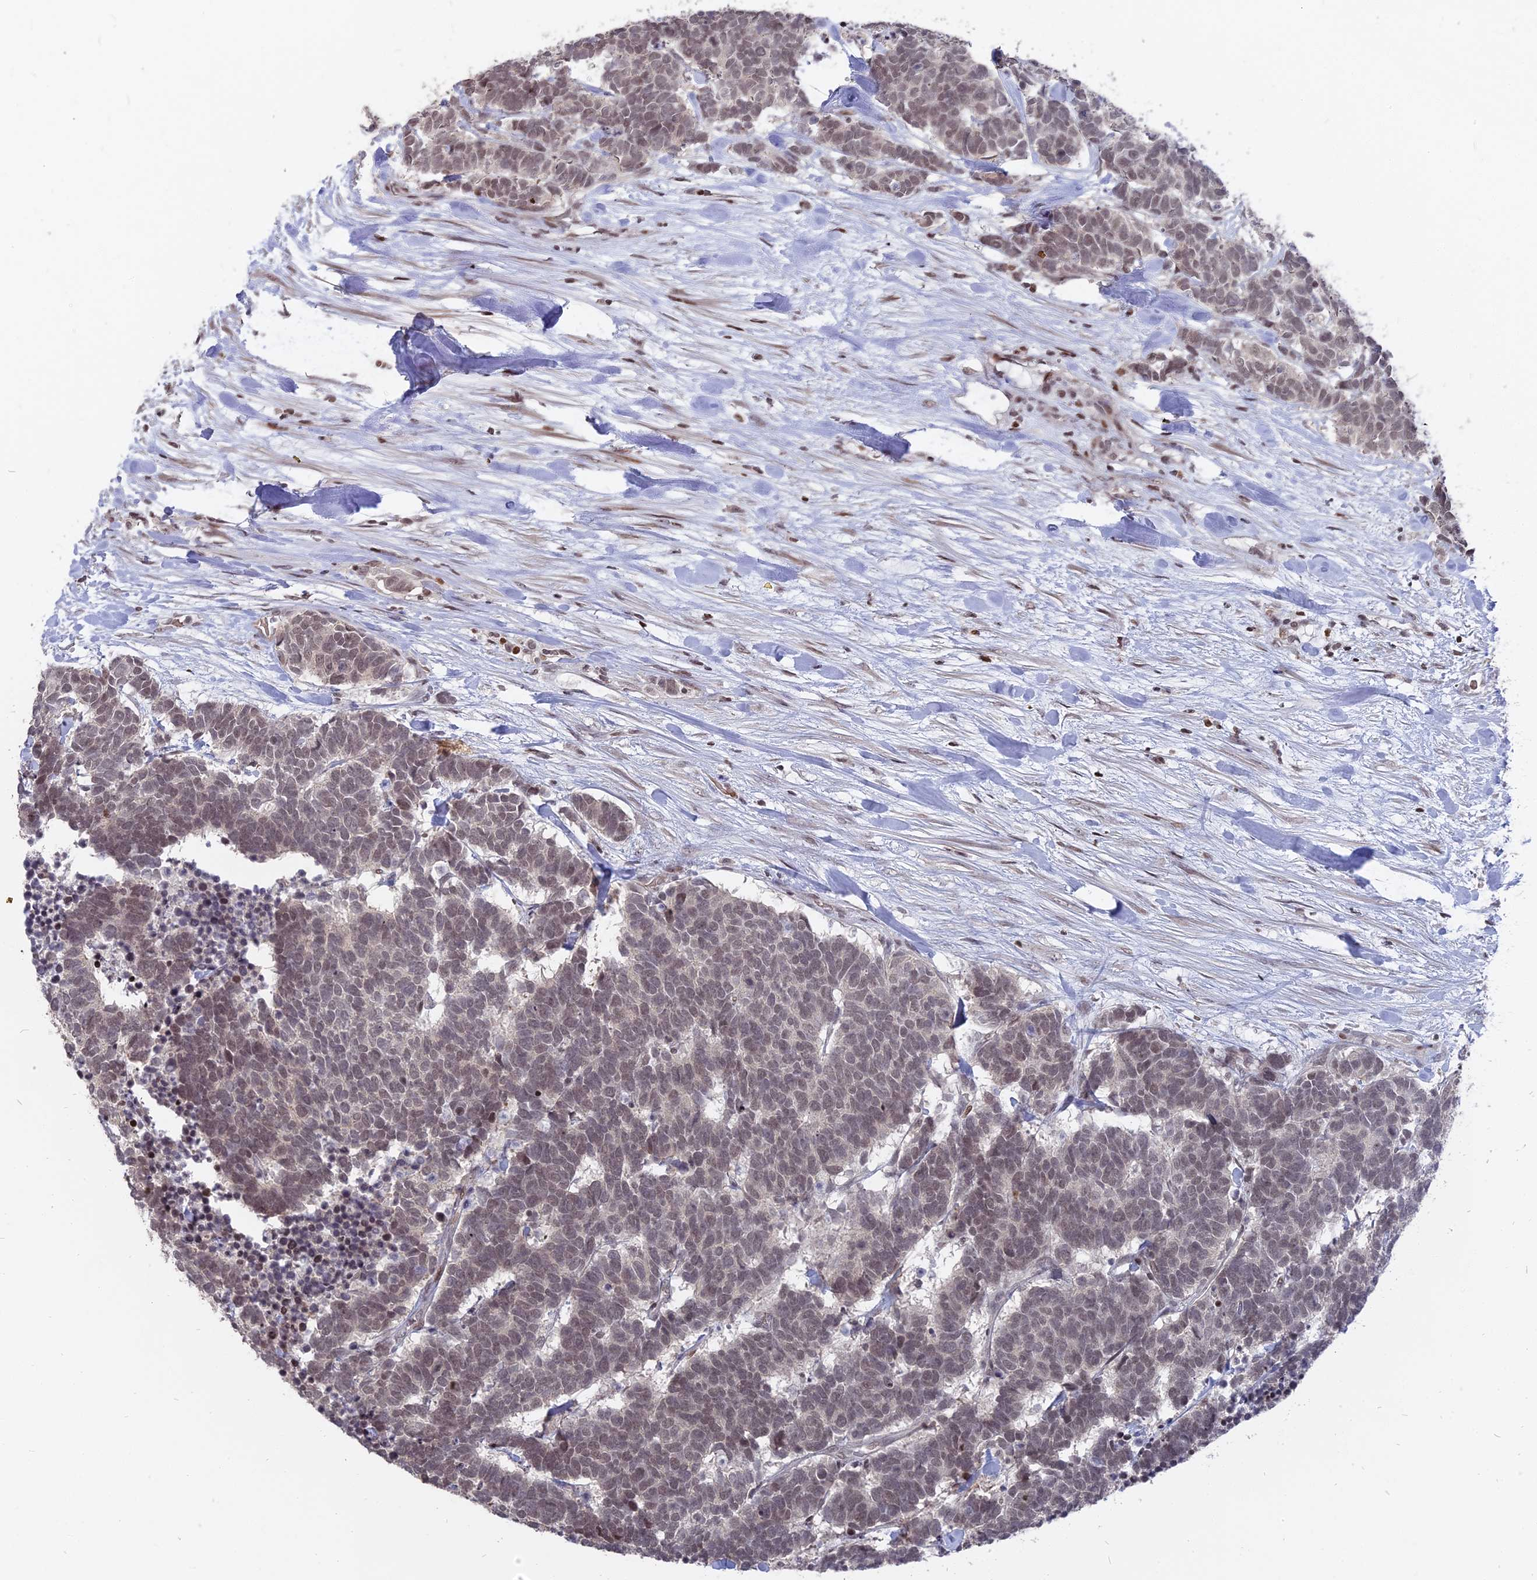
{"staining": {"intensity": "weak", "quantity": "25%-75%", "location": "nuclear"}, "tissue": "carcinoid", "cell_type": "Tumor cells", "image_type": "cancer", "snomed": [{"axis": "morphology", "description": "Carcinoma, NOS"}, {"axis": "morphology", "description": "Carcinoid, malignant, NOS"}, {"axis": "topography", "description": "Urinary bladder"}], "caption": "Immunohistochemical staining of human carcinoid demonstrates low levels of weak nuclear protein staining in about 25%-75% of tumor cells.", "gene": "NR1H3", "patient": {"sex": "male", "age": 57}}